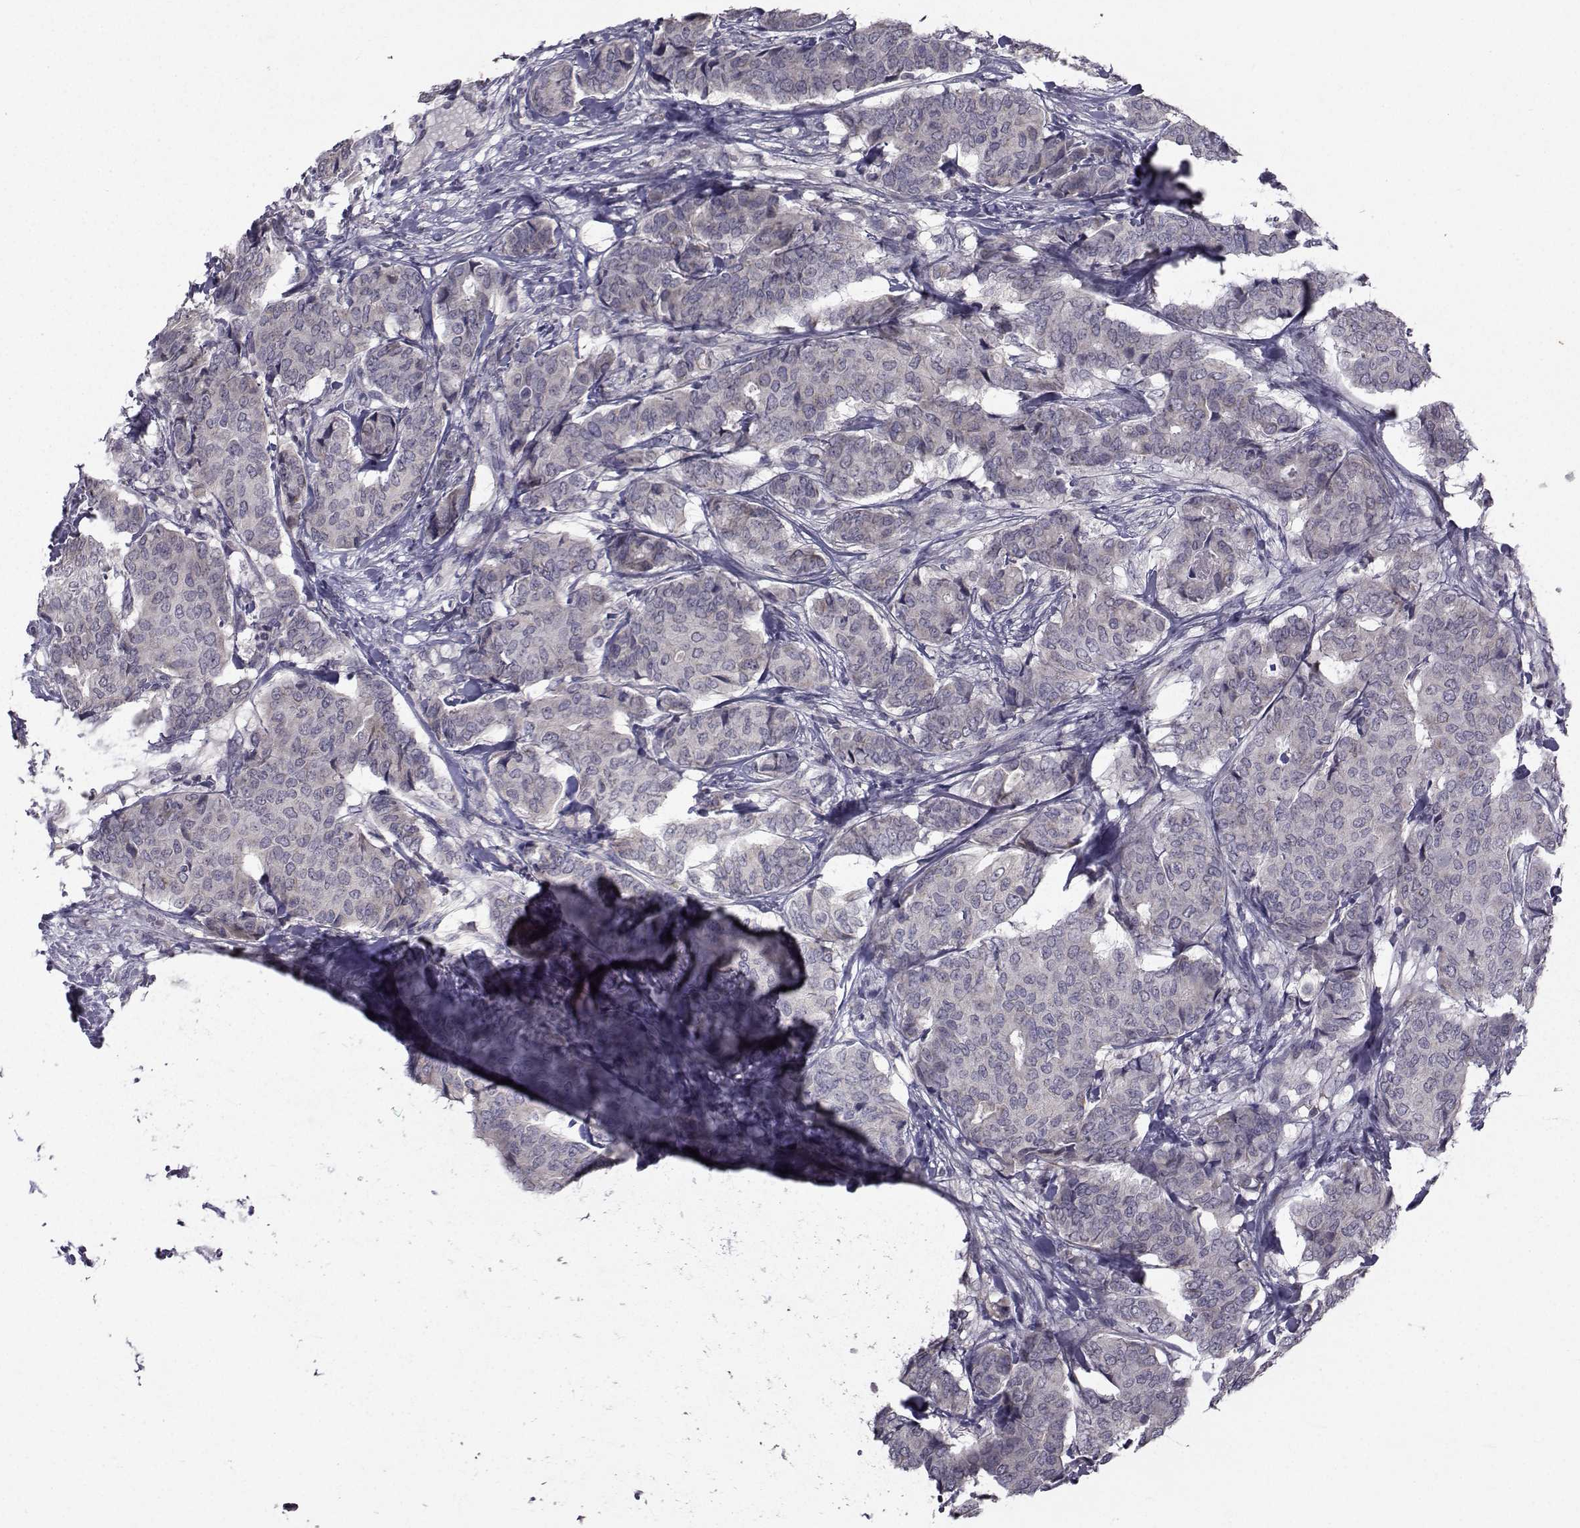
{"staining": {"intensity": "negative", "quantity": "none", "location": "none"}, "tissue": "breast cancer", "cell_type": "Tumor cells", "image_type": "cancer", "snomed": [{"axis": "morphology", "description": "Duct carcinoma"}, {"axis": "topography", "description": "Breast"}], "caption": "Immunohistochemistry of human breast cancer displays no staining in tumor cells.", "gene": "FDXR", "patient": {"sex": "female", "age": 75}}